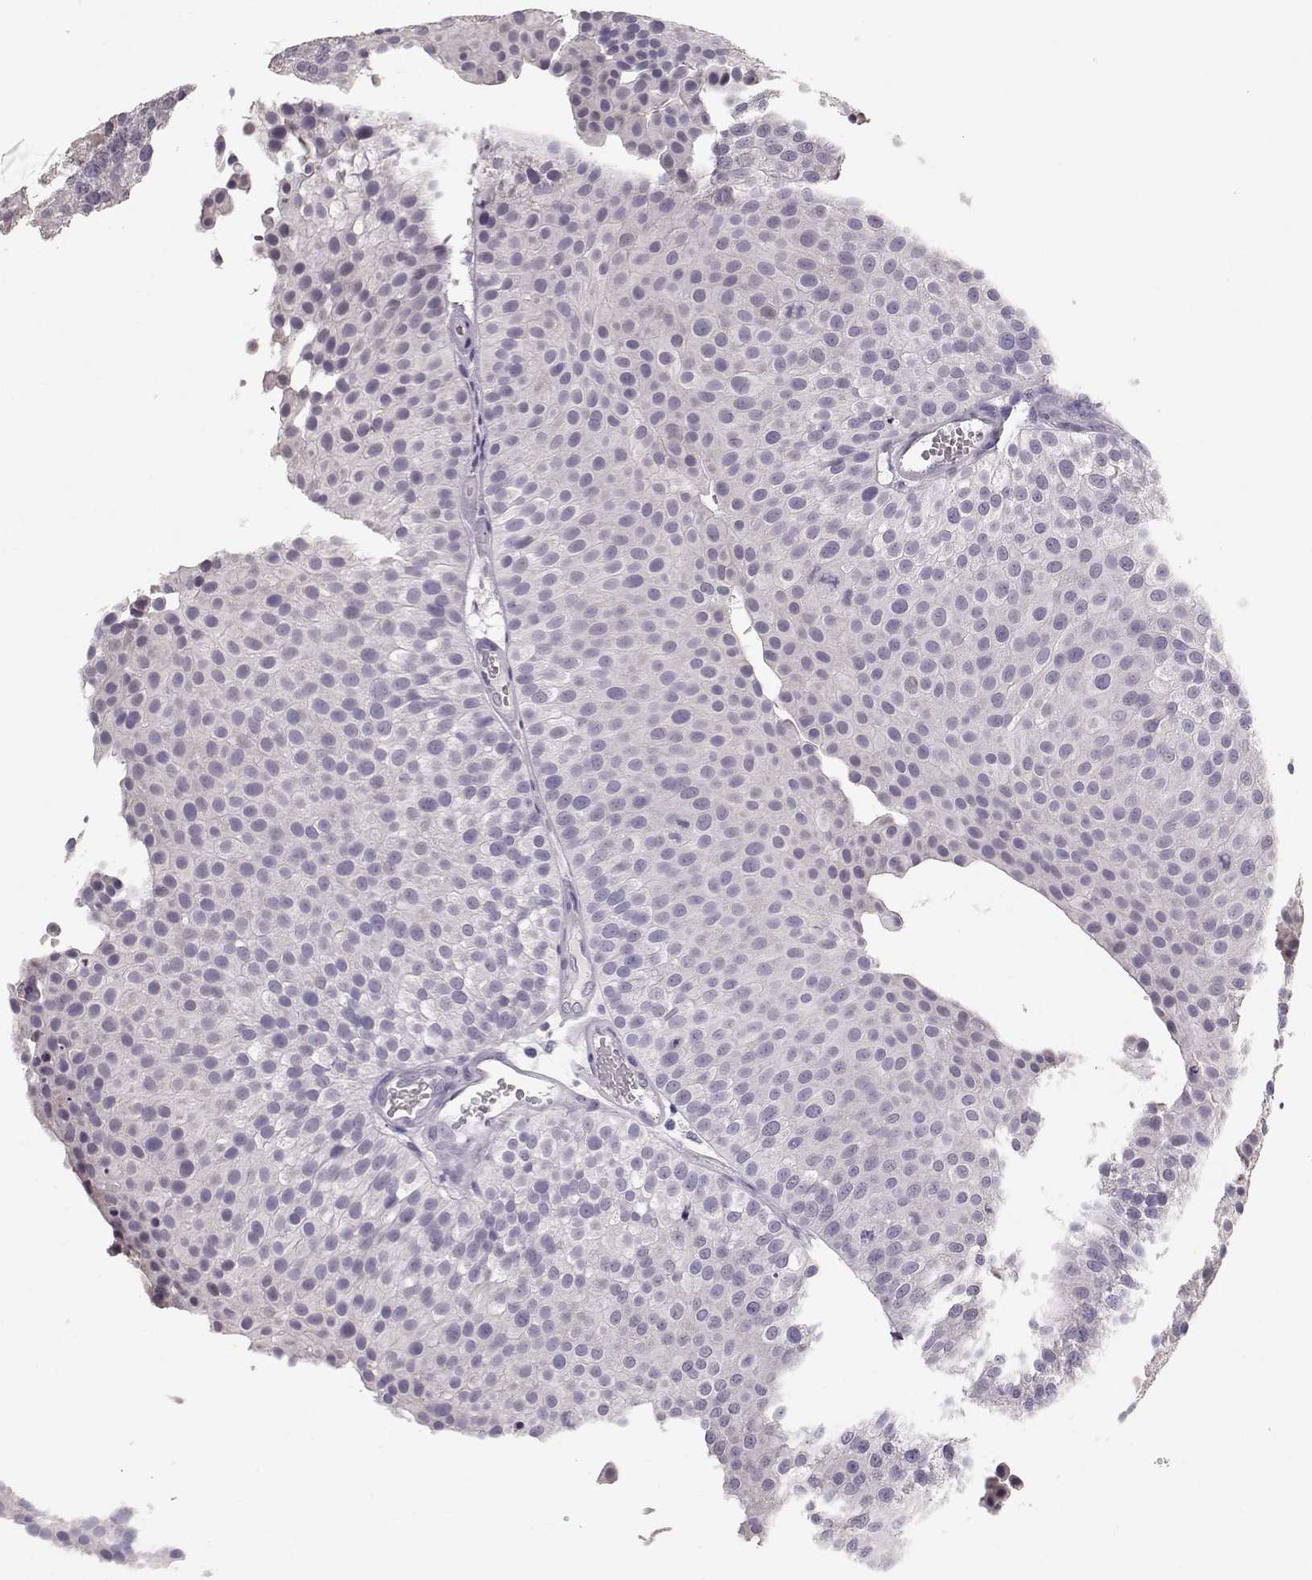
{"staining": {"intensity": "negative", "quantity": "none", "location": "none"}, "tissue": "urothelial cancer", "cell_type": "Tumor cells", "image_type": "cancer", "snomed": [{"axis": "morphology", "description": "Urothelial carcinoma, Low grade"}, {"axis": "topography", "description": "Urinary bladder"}], "caption": "Tumor cells are negative for protein expression in human urothelial cancer. (DAB immunohistochemistry (IHC) with hematoxylin counter stain).", "gene": "POU1F1", "patient": {"sex": "female", "age": 87}}